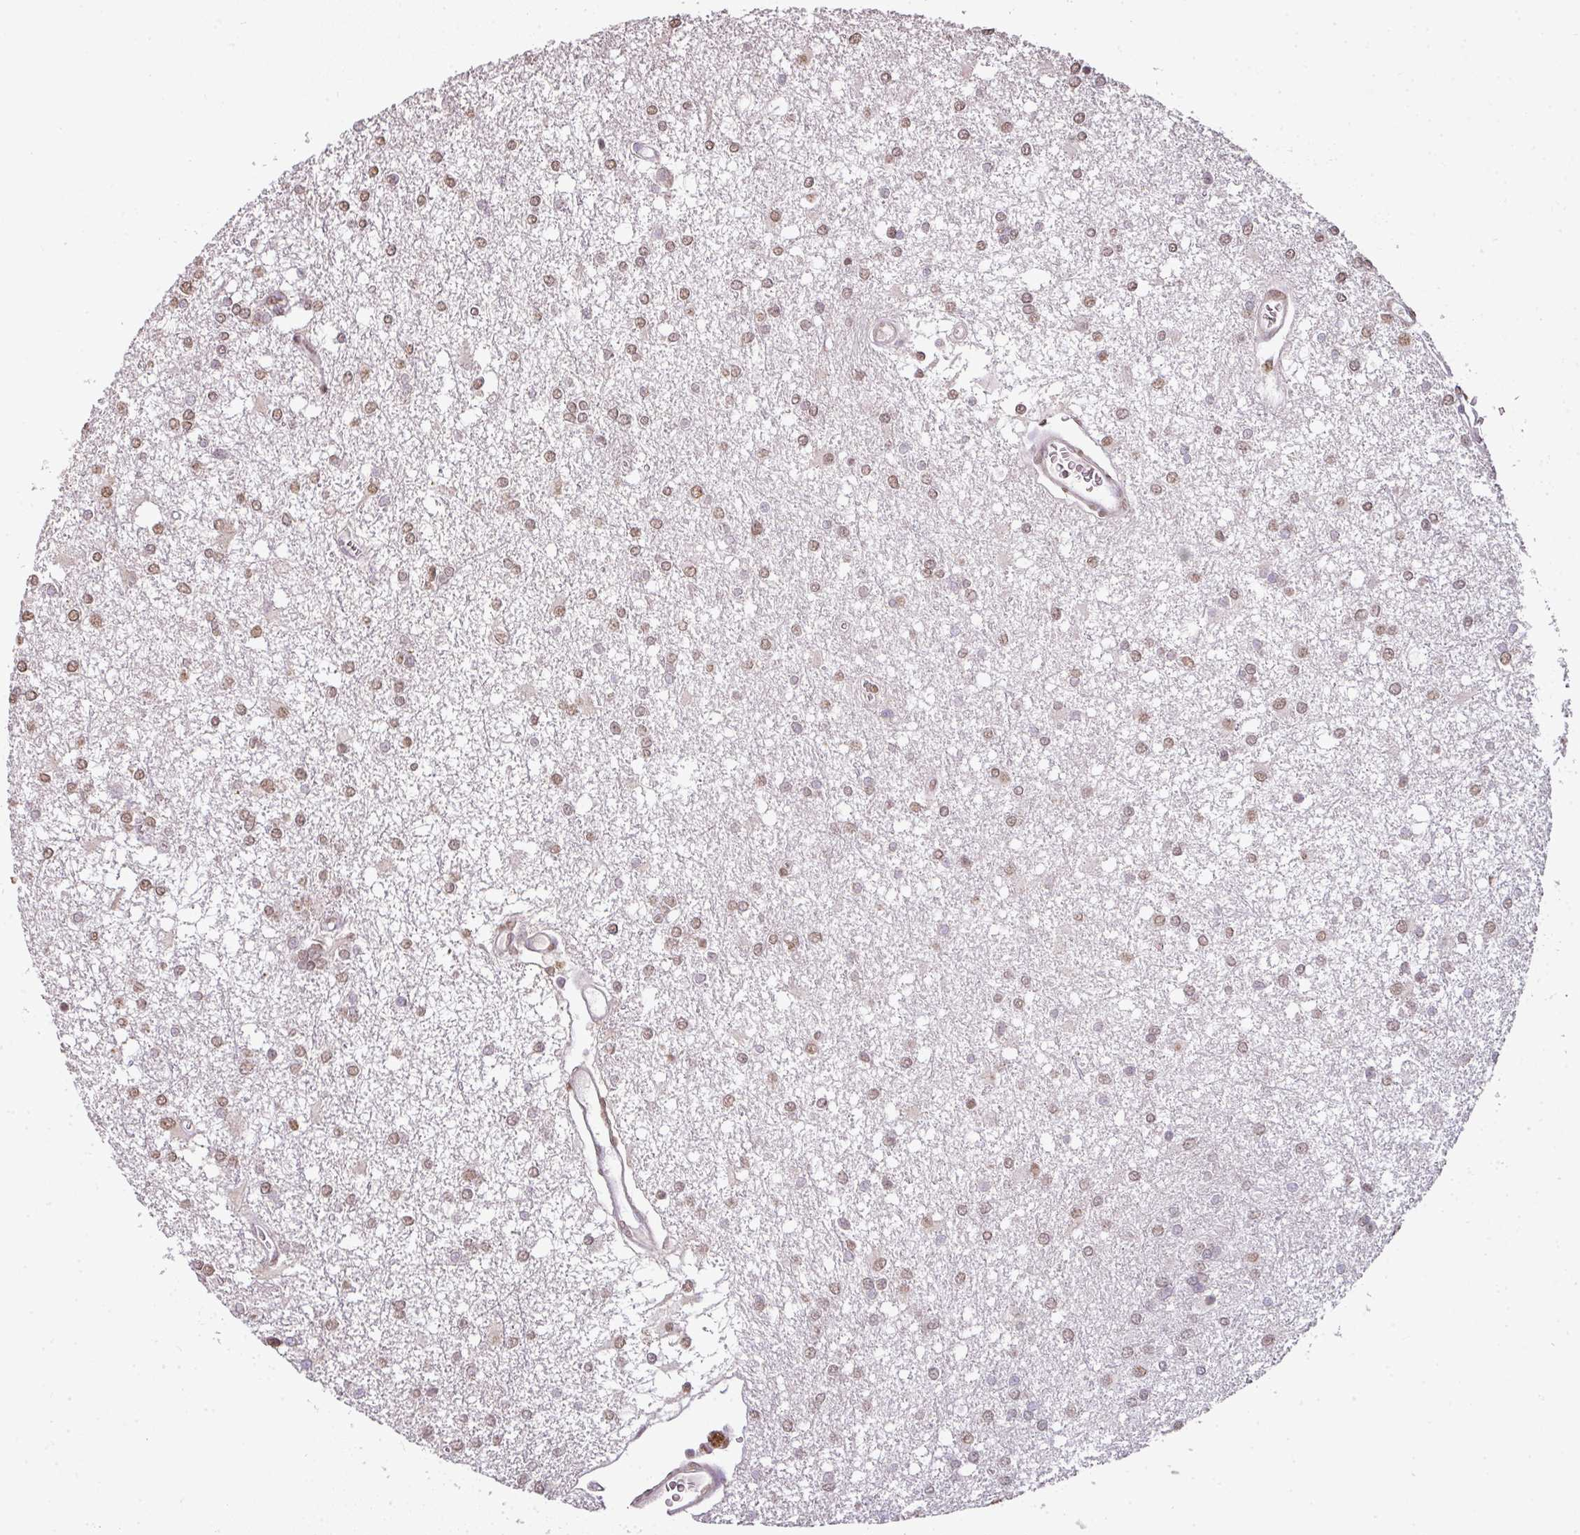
{"staining": {"intensity": "moderate", "quantity": ">75%", "location": "nuclear"}, "tissue": "glioma", "cell_type": "Tumor cells", "image_type": "cancer", "snomed": [{"axis": "morphology", "description": "Glioma, malignant, High grade"}, {"axis": "topography", "description": "Brain"}], "caption": "A micrograph of glioma stained for a protein displays moderate nuclear brown staining in tumor cells.", "gene": "JPH2", "patient": {"sex": "male", "age": 48}}